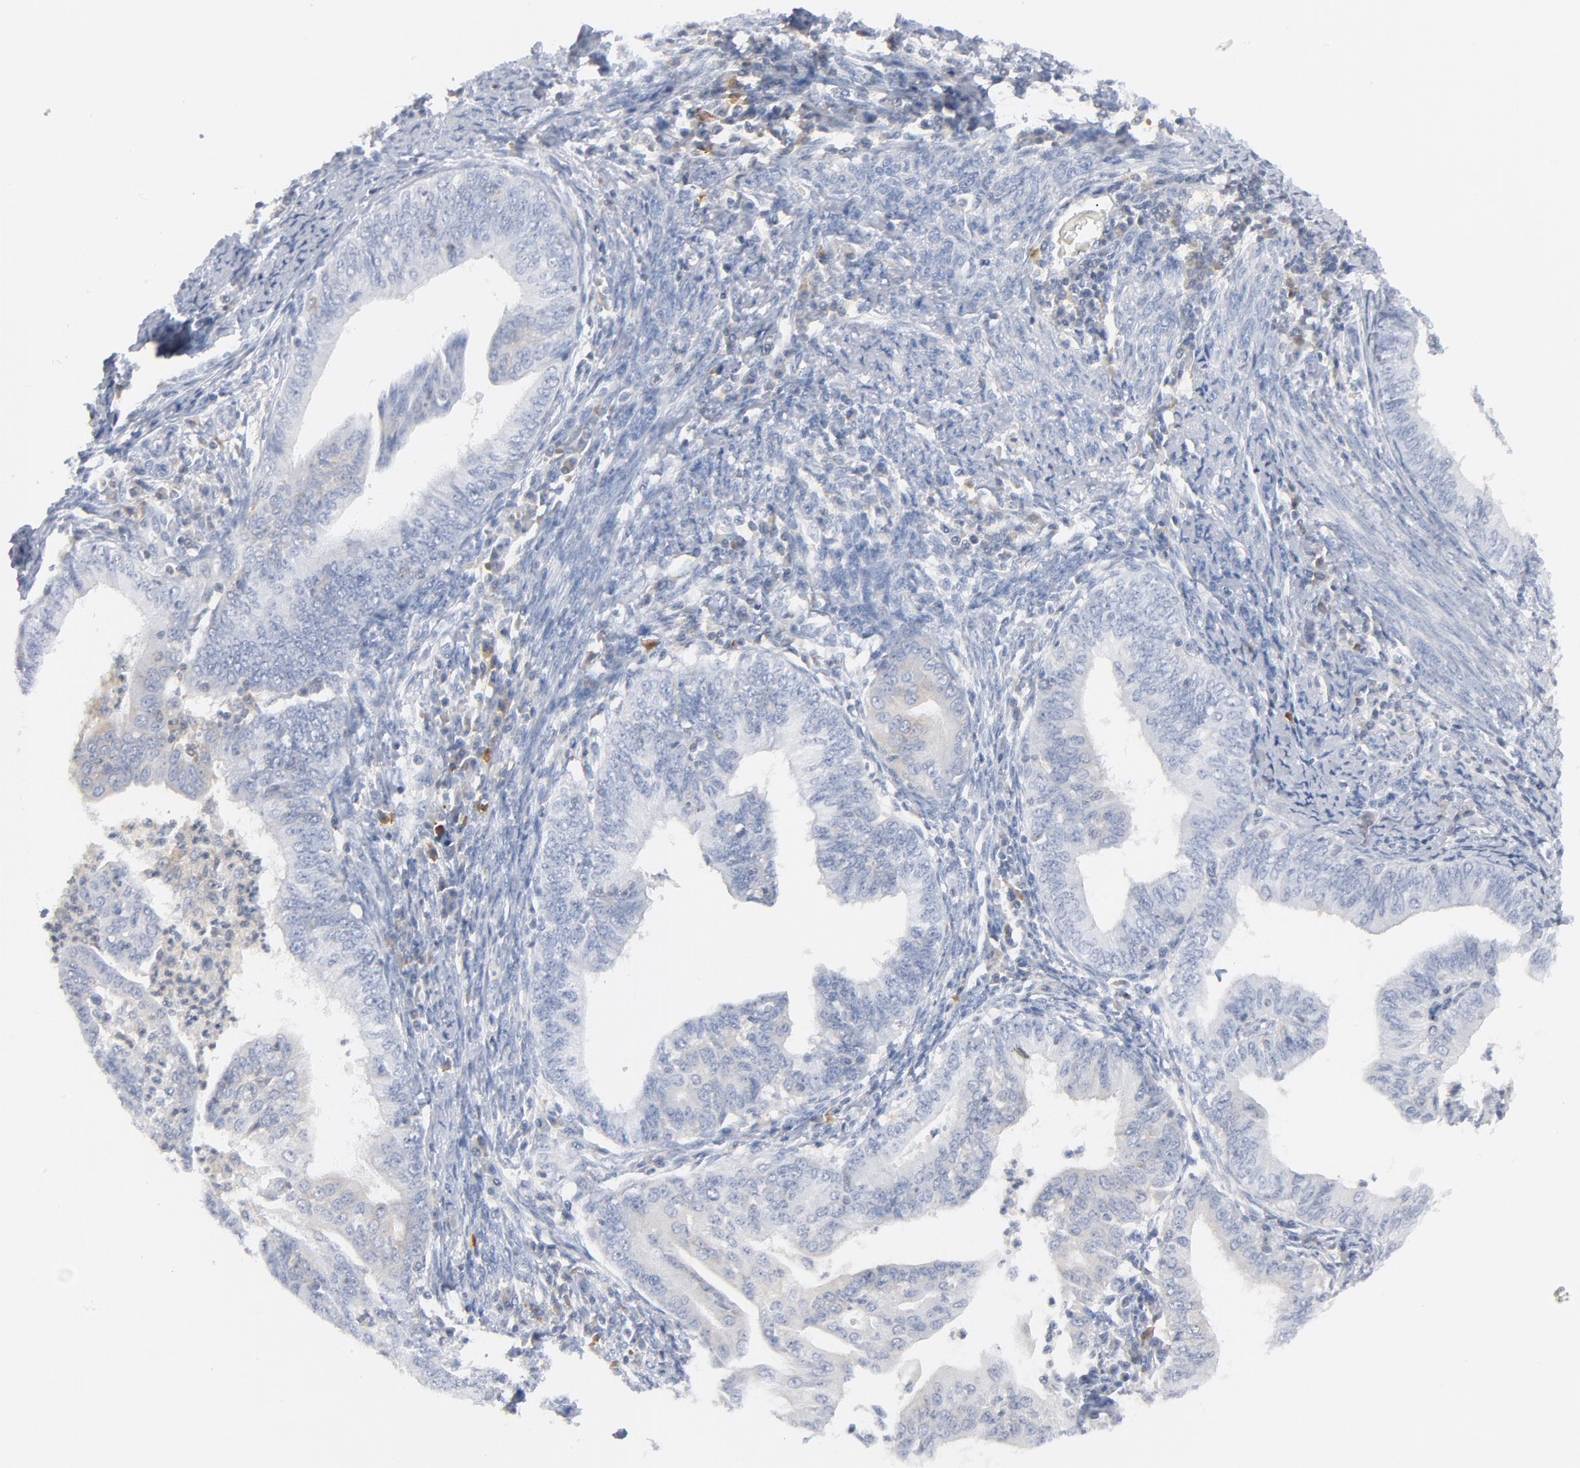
{"staining": {"intensity": "negative", "quantity": "none", "location": "none"}, "tissue": "endometrial cancer", "cell_type": "Tumor cells", "image_type": "cancer", "snomed": [{"axis": "morphology", "description": "Adenocarcinoma, NOS"}, {"axis": "topography", "description": "Endometrium"}], "caption": "High power microscopy micrograph of an immunohistochemistry micrograph of adenocarcinoma (endometrial), revealing no significant positivity in tumor cells.", "gene": "PTK2B", "patient": {"sex": "female", "age": 66}}